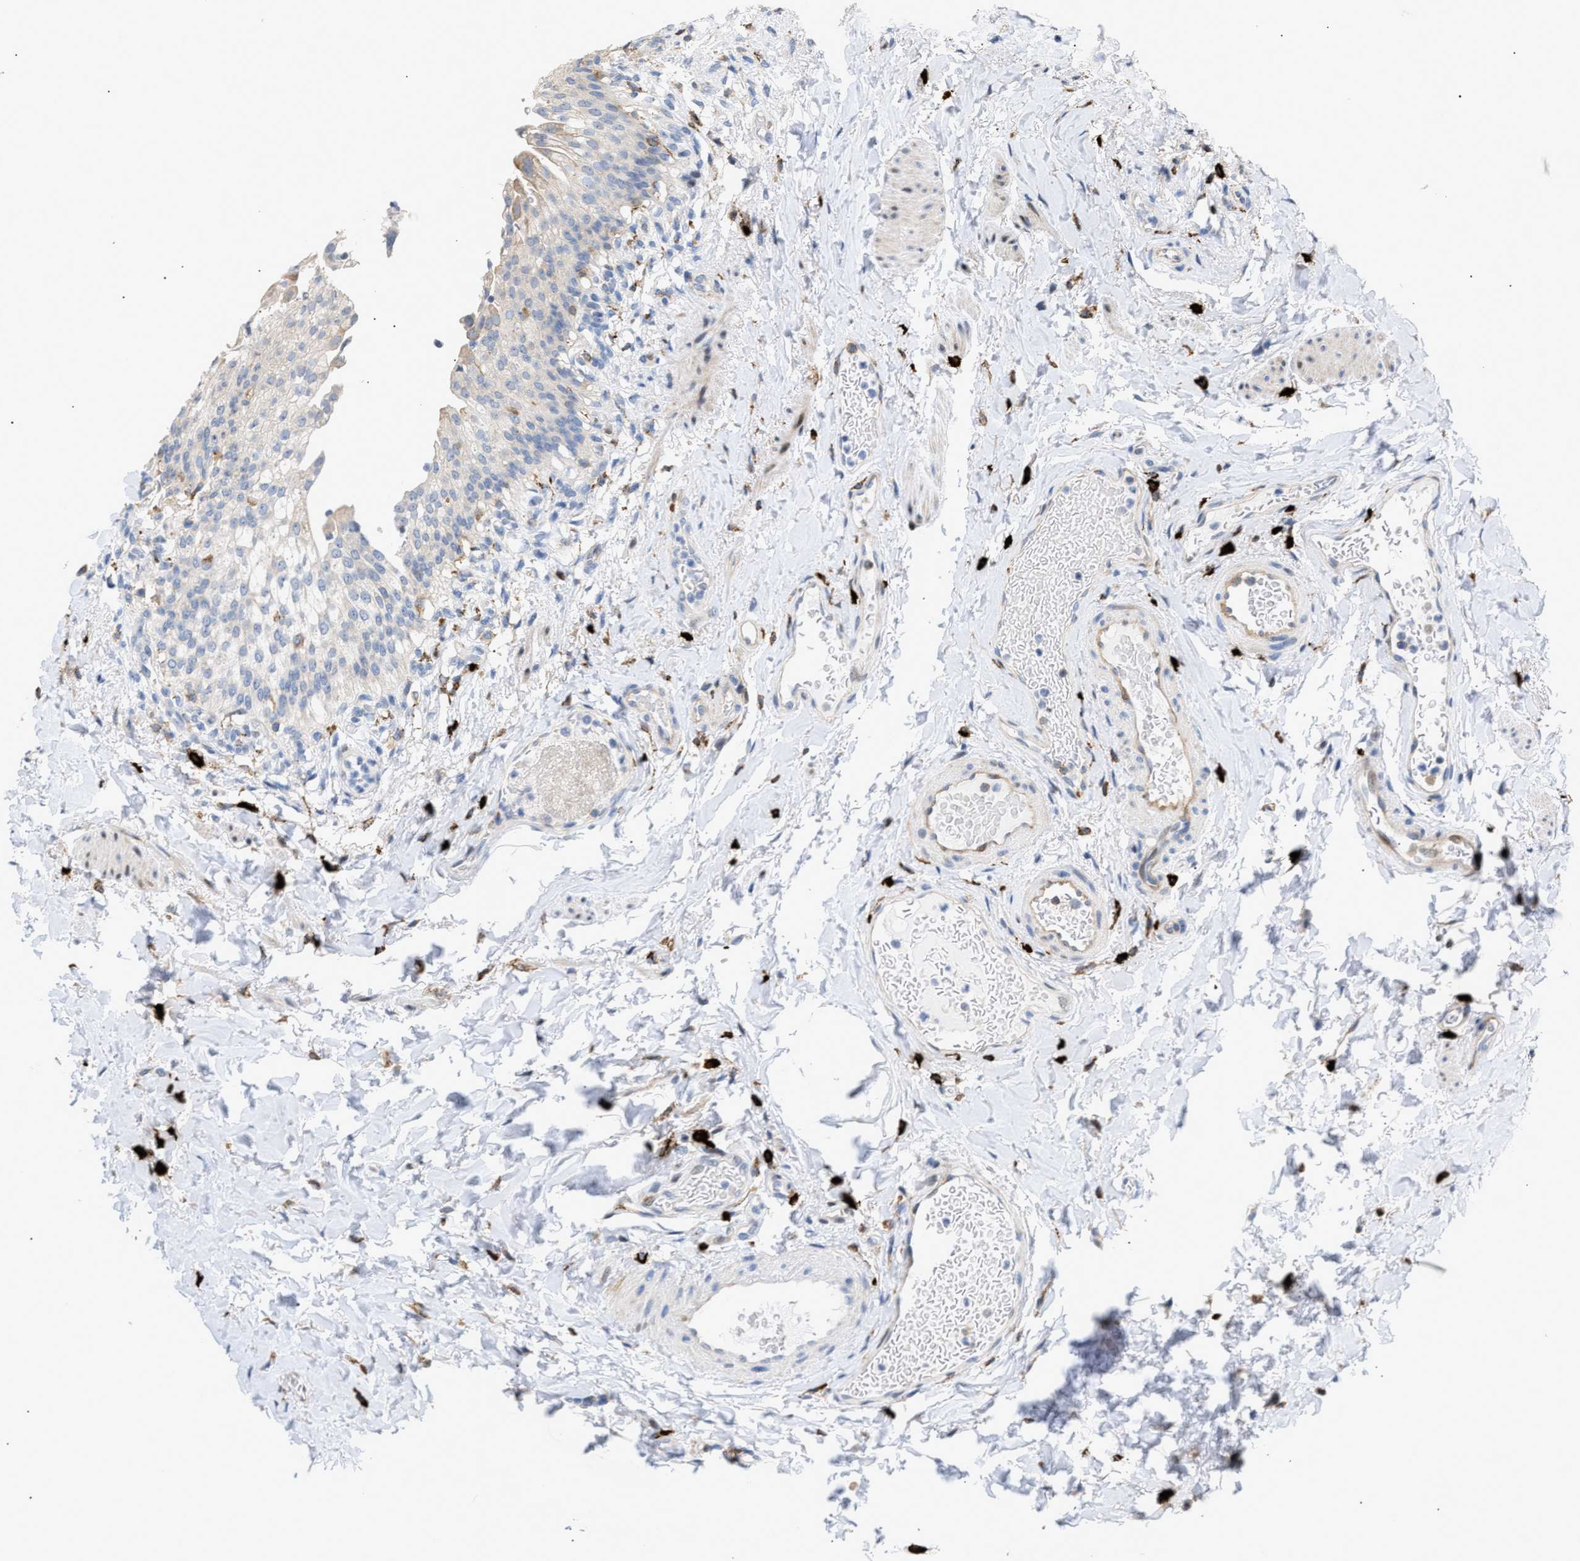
{"staining": {"intensity": "negative", "quantity": "none", "location": "none"}, "tissue": "urinary bladder", "cell_type": "Urothelial cells", "image_type": "normal", "snomed": [{"axis": "morphology", "description": "Normal tissue, NOS"}, {"axis": "topography", "description": "Urinary bladder"}], "caption": "Immunohistochemical staining of unremarkable urinary bladder exhibits no significant positivity in urothelial cells. (Stains: DAB IHC with hematoxylin counter stain, Microscopy: brightfield microscopy at high magnification).", "gene": "ATP9A", "patient": {"sex": "female", "age": 60}}